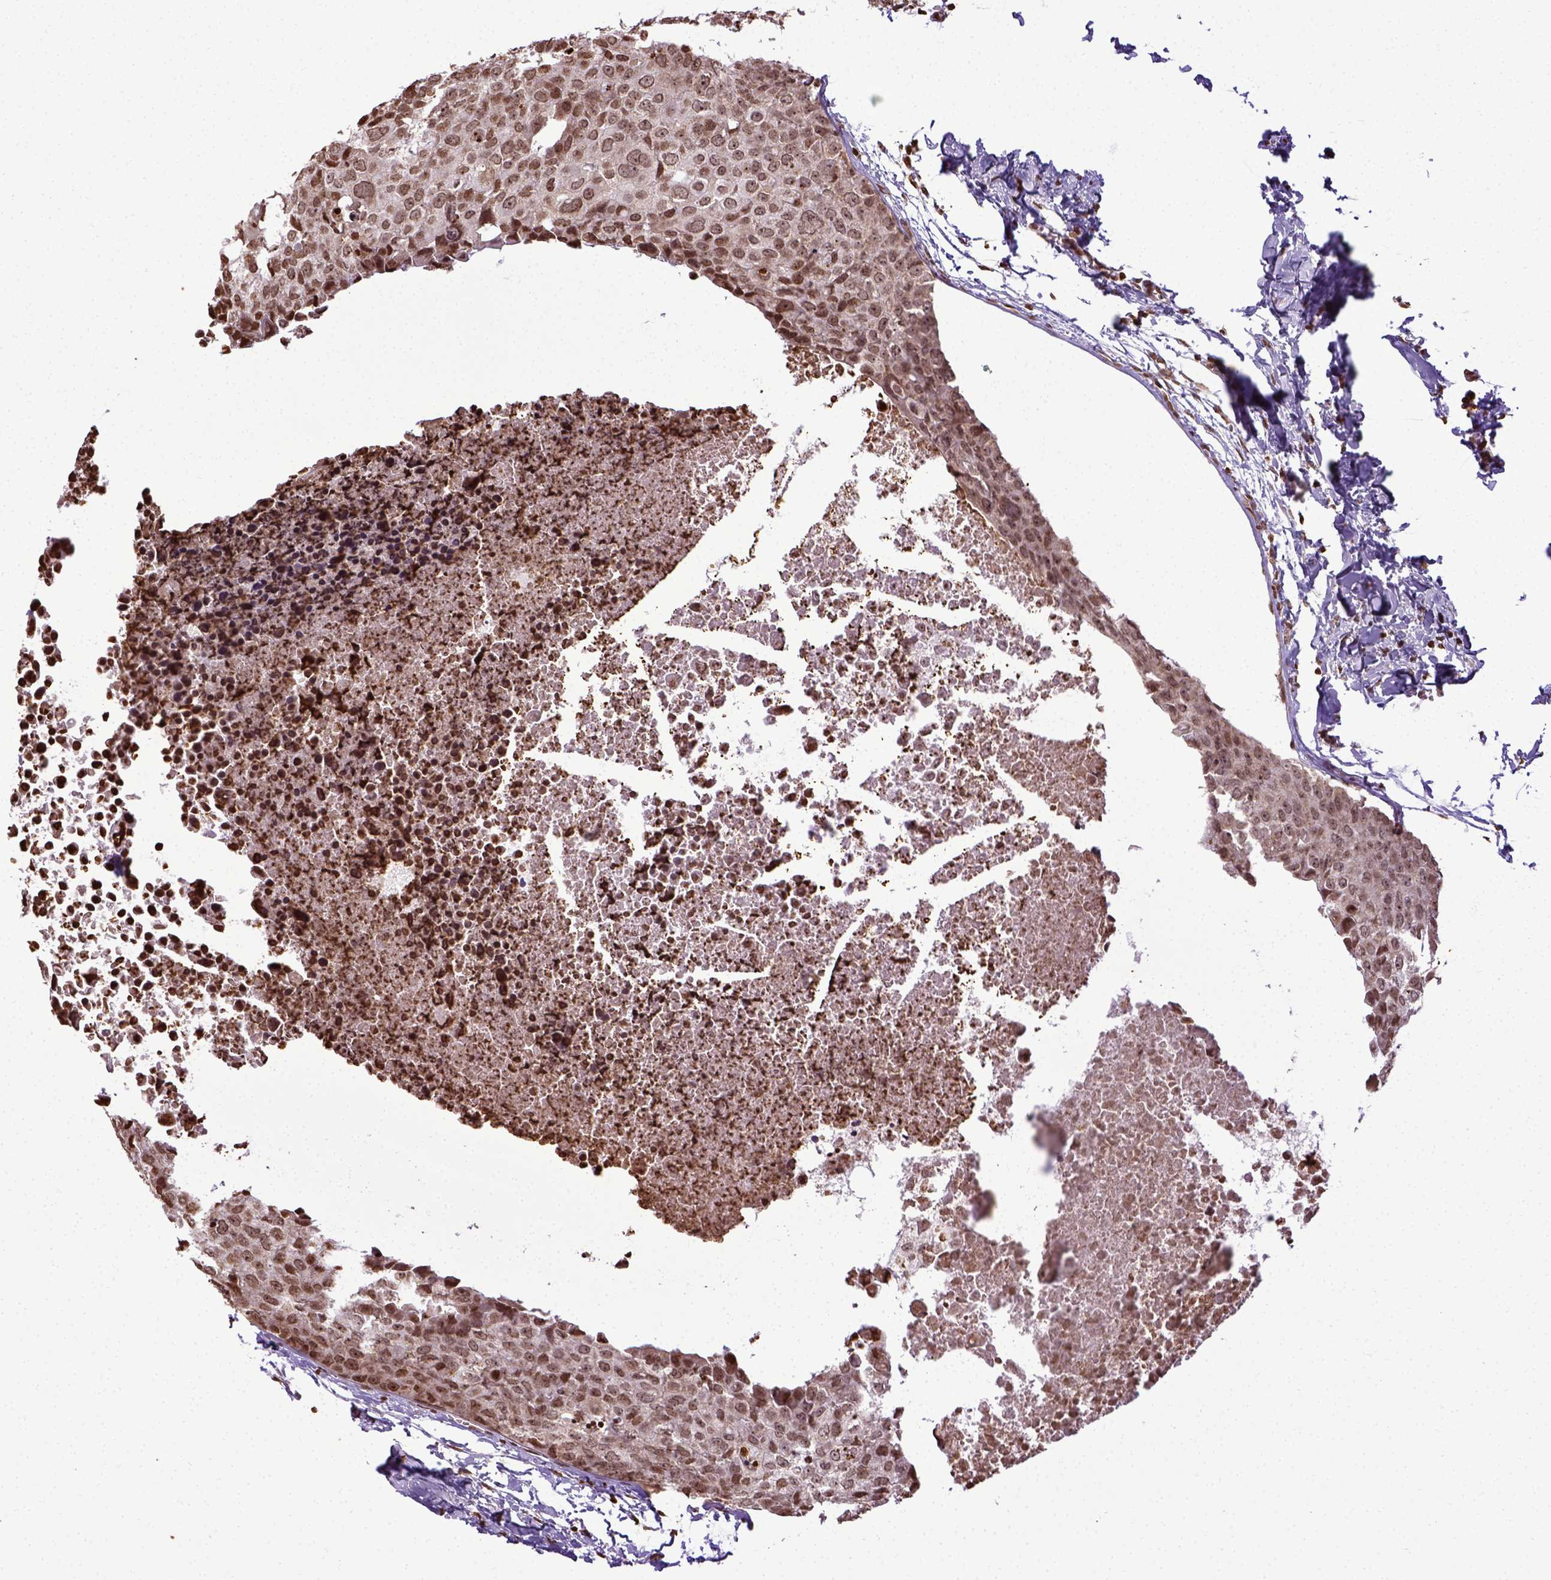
{"staining": {"intensity": "moderate", "quantity": ">75%", "location": "nuclear"}, "tissue": "breast cancer", "cell_type": "Tumor cells", "image_type": "cancer", "snomed": [{"axis": "morphology", "description": "Duct carcinoma"}, {"axis": "topography", "description": "Breast"}], "caption": "Tumor cells display moderate nuclear positivity in approximately >75% of cells in breast intraductal carcinoma.", "gene": "ZNF75D", "patient": {"sex": "female", "age": 38}}